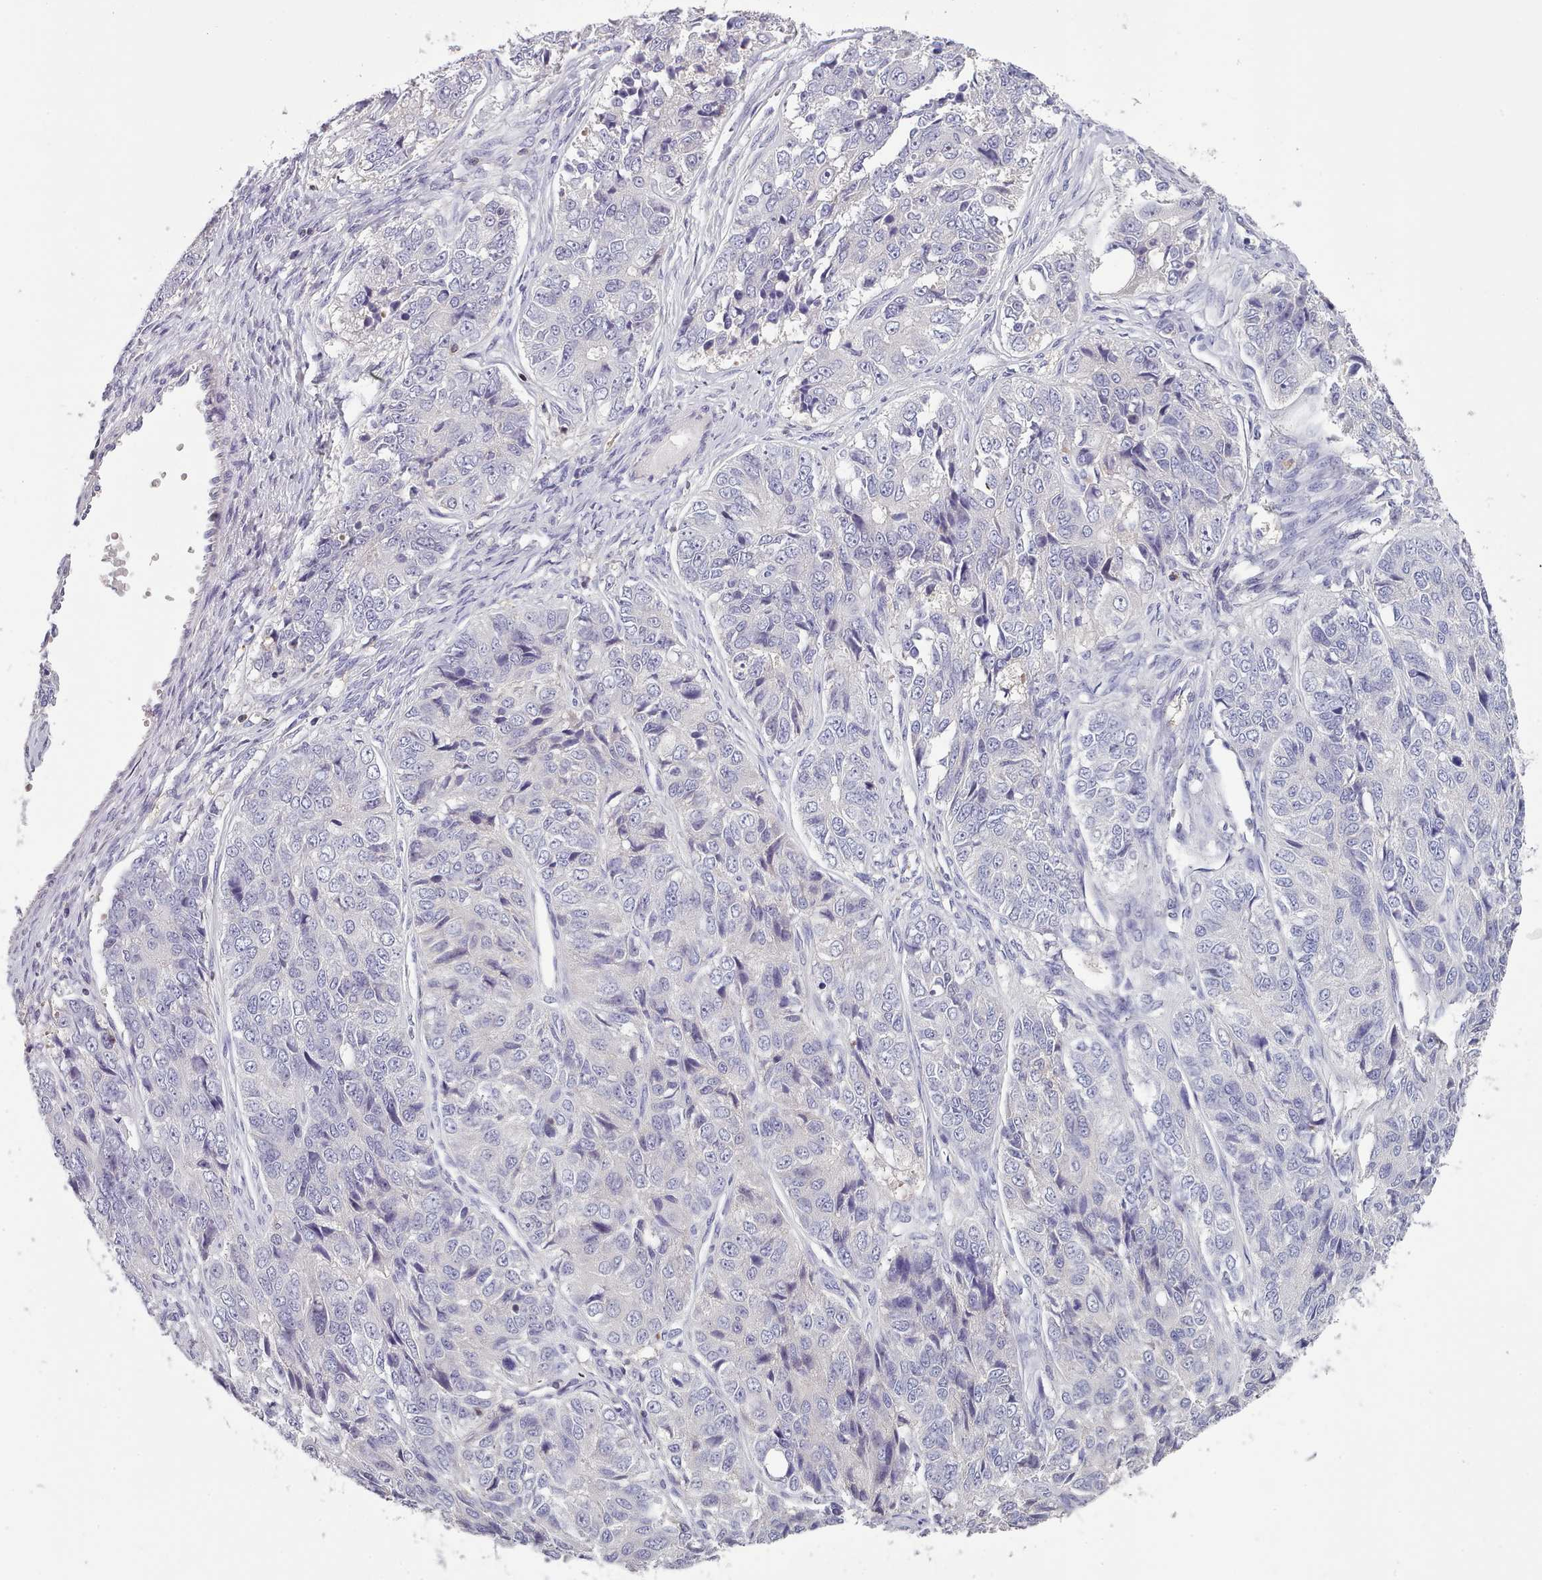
{"staining": {"intensity": "negative", "quantity": "none", "location": "none"}, "tissue": "ovarian cancer", "cell_type": "Tumor cells", "image_type": "cancer", "snomed": [{"axis": "morphology", "description": "Carcinoma, endometroid"}, {"axis": "topography", "description": "Ovary"}], "caption": "This is an IHC histopathology image of ovarian cancer (endometroid carcinoma). There is no positivity in tumor cells.", "gene": "RAC2", "patient": {"sex": "female", "age": 51}}